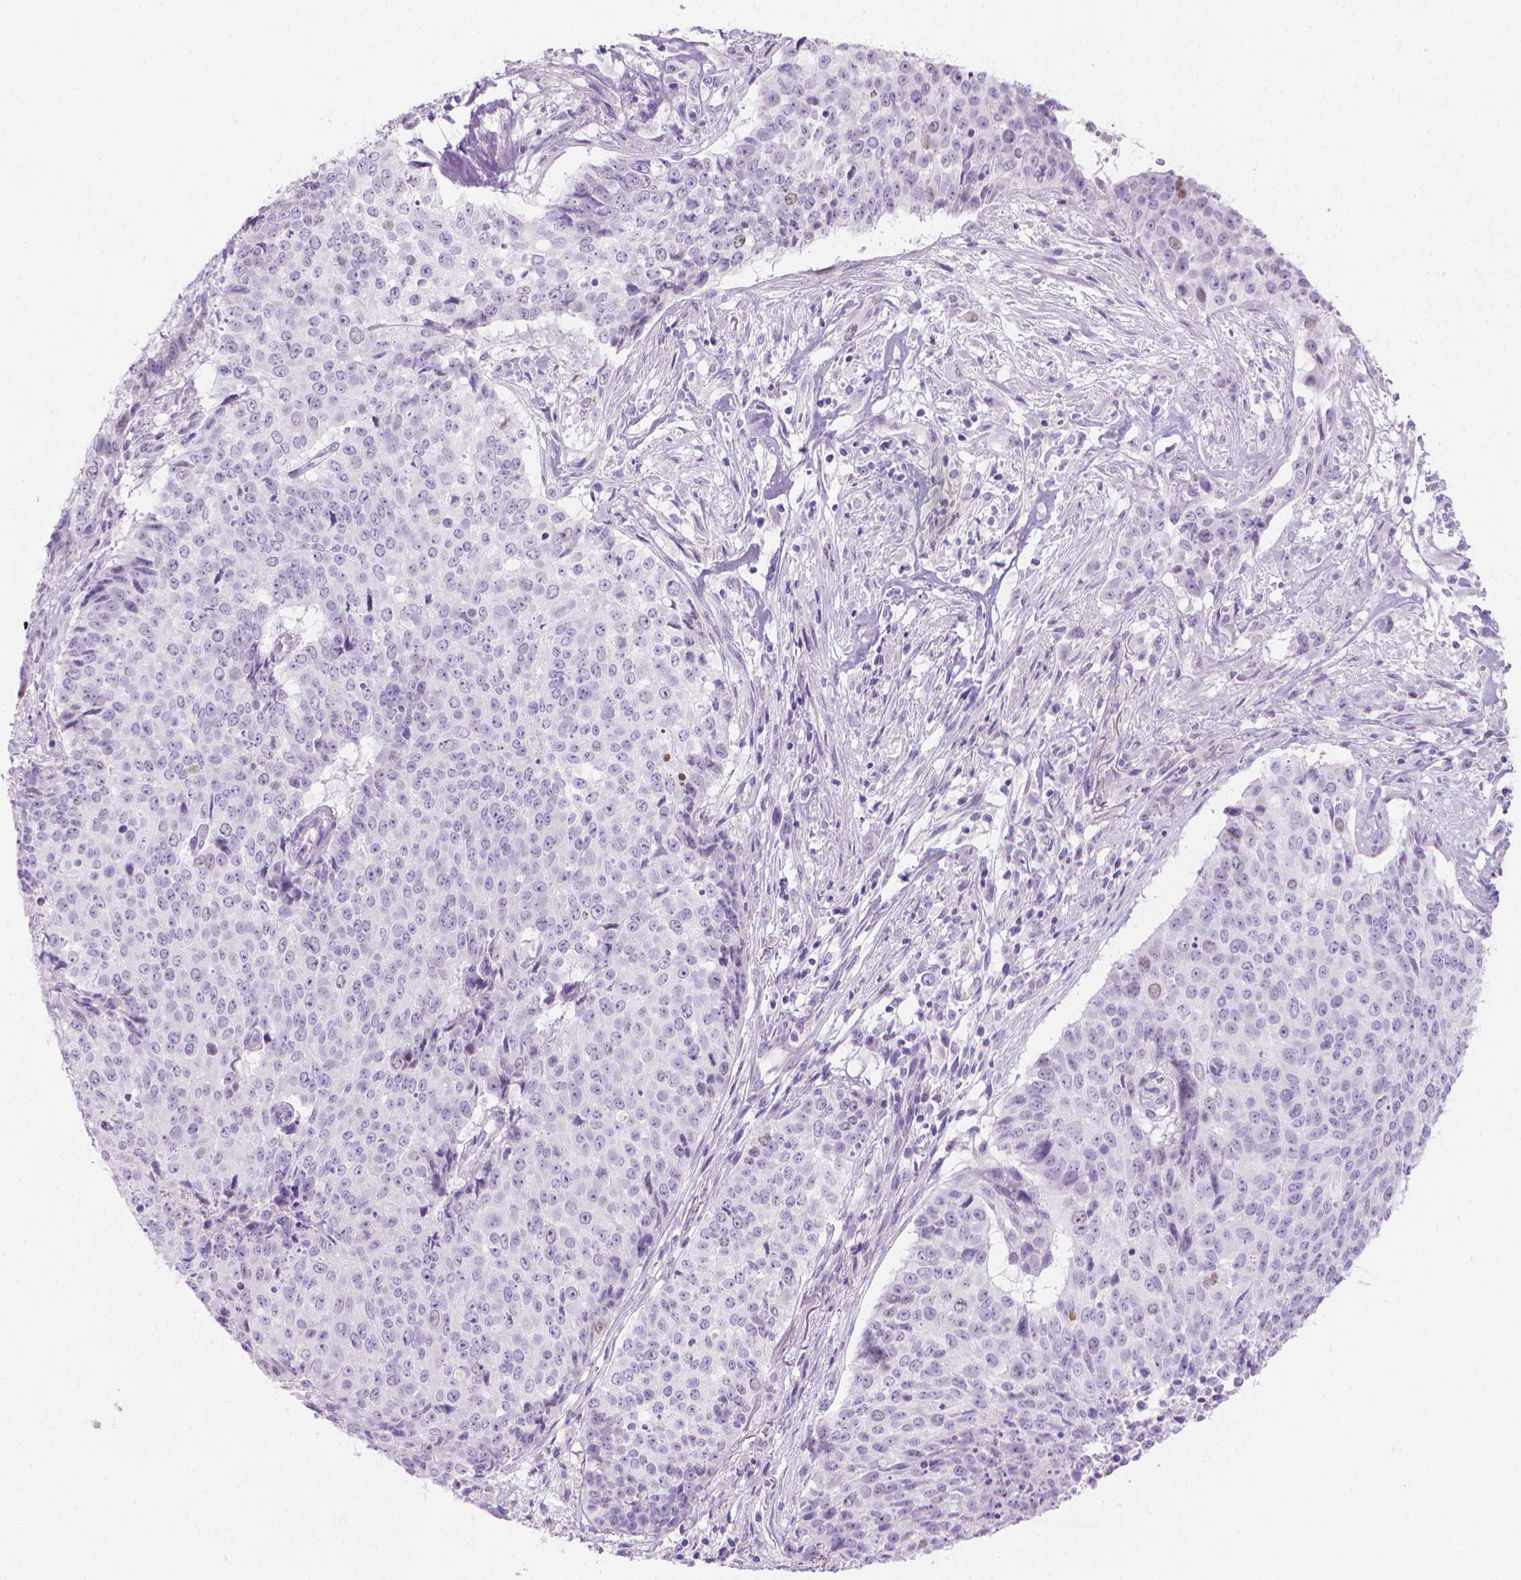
{"staining": {"intensity": "negative", "quantity": "none", "location": "none"}, "tissue": "lung cancer", "cell_type": "Tumor cells", "image_type": "cancer", "snomed": [{"axis": "morphology", "description": "Normal tissue, NOS"}, {"axis": "morphology", "description": "Squamous cell carcinoma, NOS"}, {"axis": "topography", "description": "Bronchus"}, {"axis": "topography", "description": "Lung"}], "caption": "Squamous cell carcinoma (lung) was stained to show a protein in brown. There is no significant expression in tumor cells.", "gene": "SPAG6", "patient": {"sex": "male", "age": 64}}